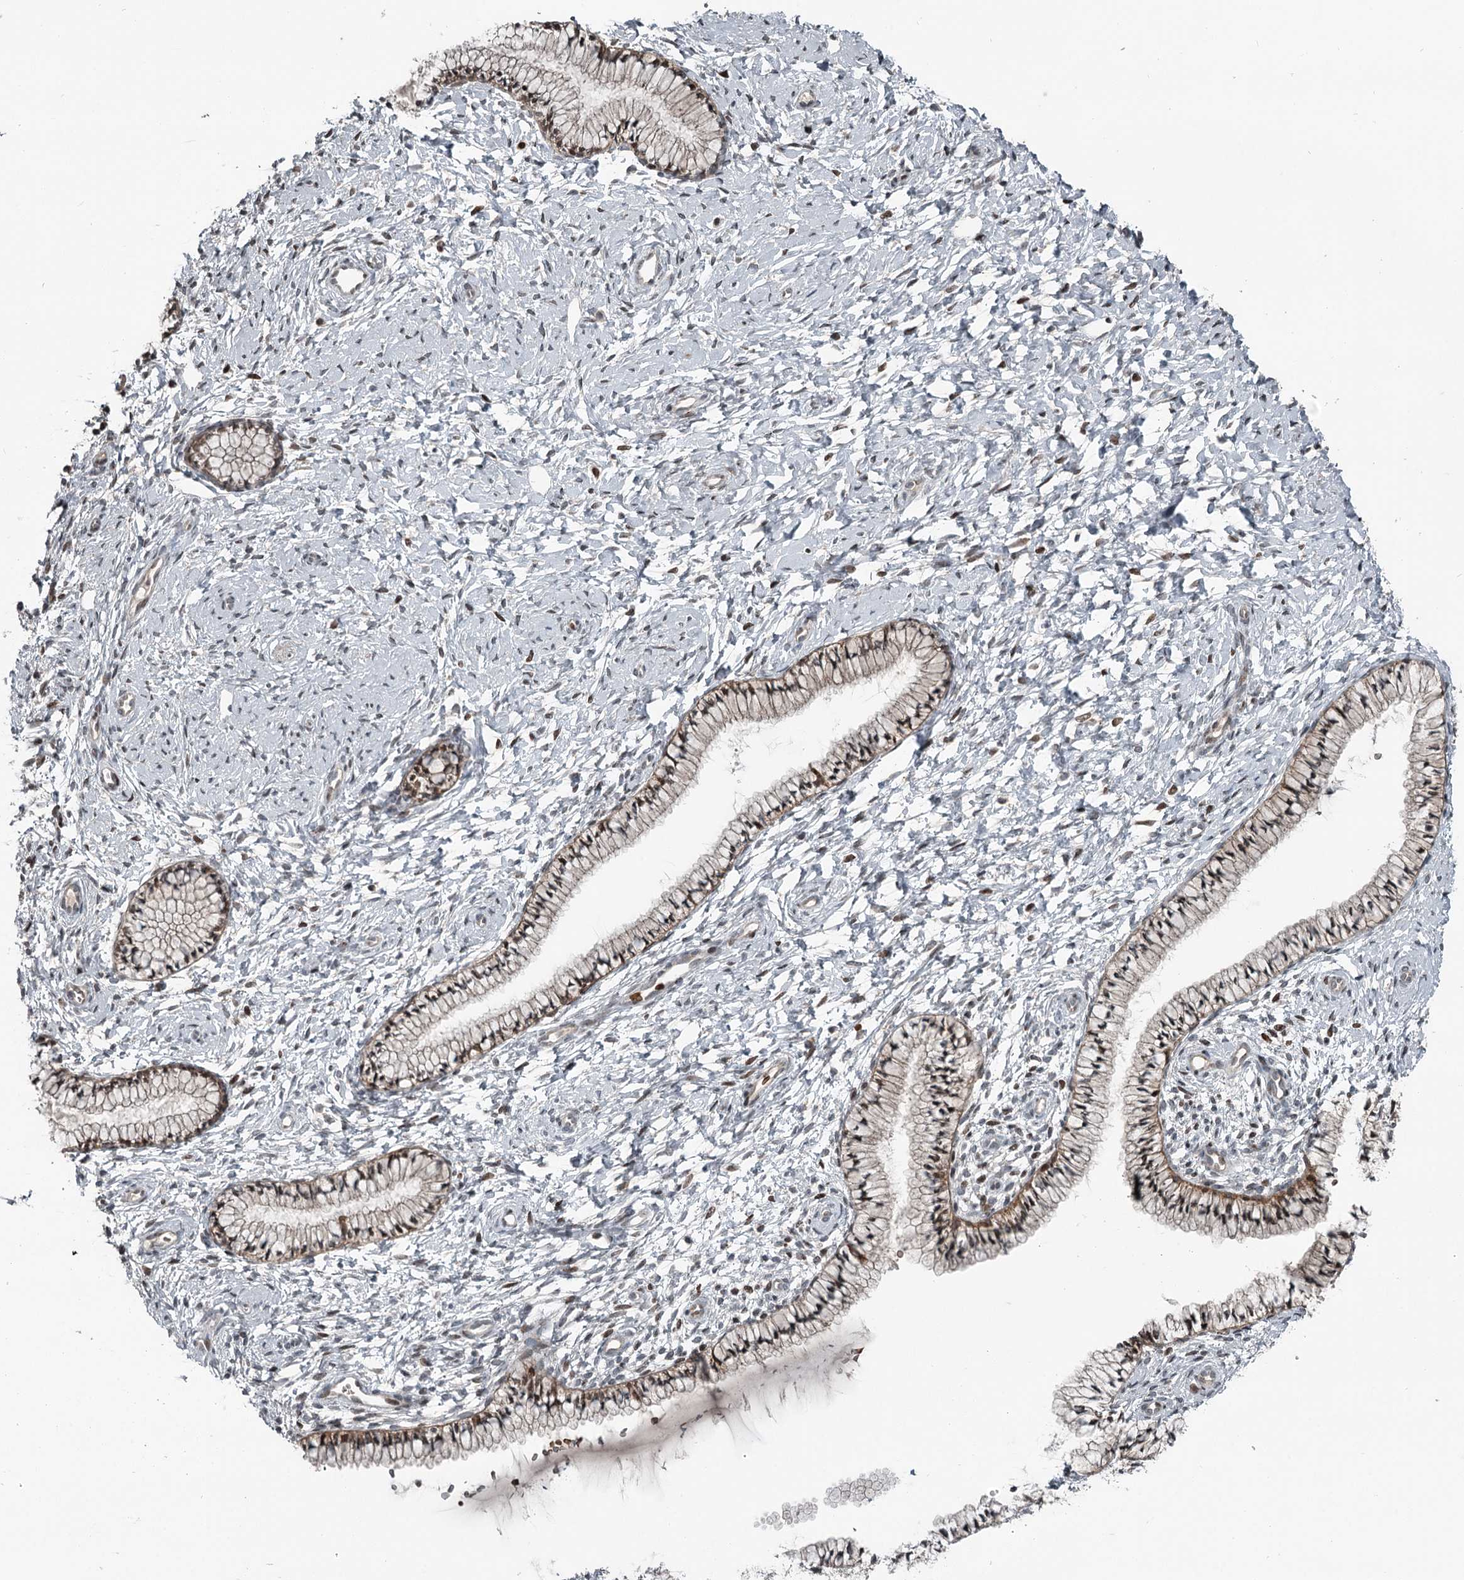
{"staining": {"intensity": "weak", "quantity": "25%-75%", "location": "cytoplasmic/membranous"}, "tissue": "cervix", "cell_type": "Glandular cells", "image_type": "normal", "snomed": [{"axis": "morphology", "description": "Normal tissue, NOS"}, {"axis": "topography", "description": "Cervix"}], "caption": "The micrograph exhibits staining of unremarkable cervix, revealing weak cytoplasmic/membranous protein expression (brown color) within glandular cells. (Brightfield microscopy of DAB IHC at high magnification).", "gene": "RASSF8", "patient": {"sex": "female", "age": 33}}